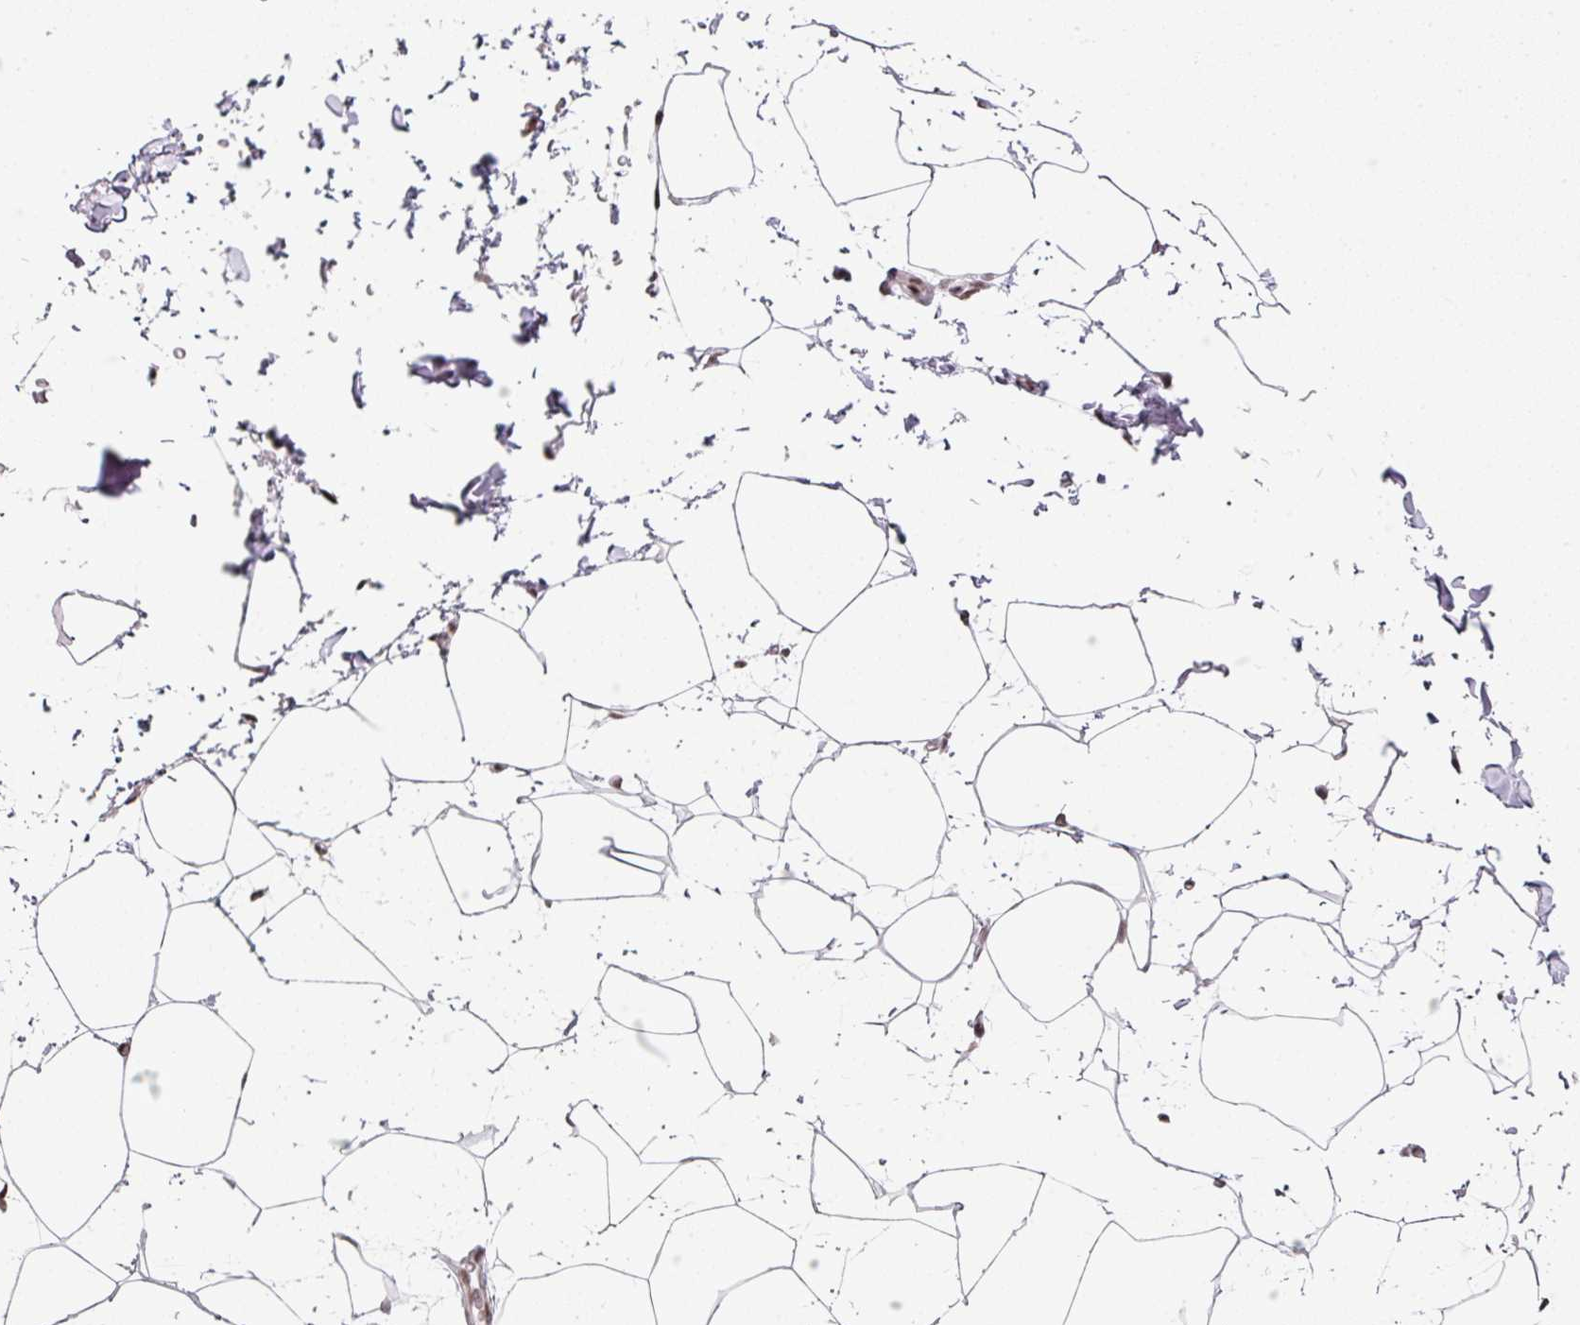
{"staining": {"intensity": "negative", "quantity": "none", "location": "none"}, "tissue": "adipose tissue", "cell_type": "Adipocytes", "image_type": "normal", "snomed": [{"axis": "morphology", "description": "Normal tissue, NOS"}, {"axis": "topography", "description": "Vascular tissue"}, {"axis": "topography", "description": "Peripheral nerve tissue"}], "caption": "Adipocytes show no significant positivity in normal adipose tissue. (Brightfield microscopy of DAB immunohistochemistry at high magnification).", "gene": "NFYA", "patient": {"sex": "male", "age": 41}}